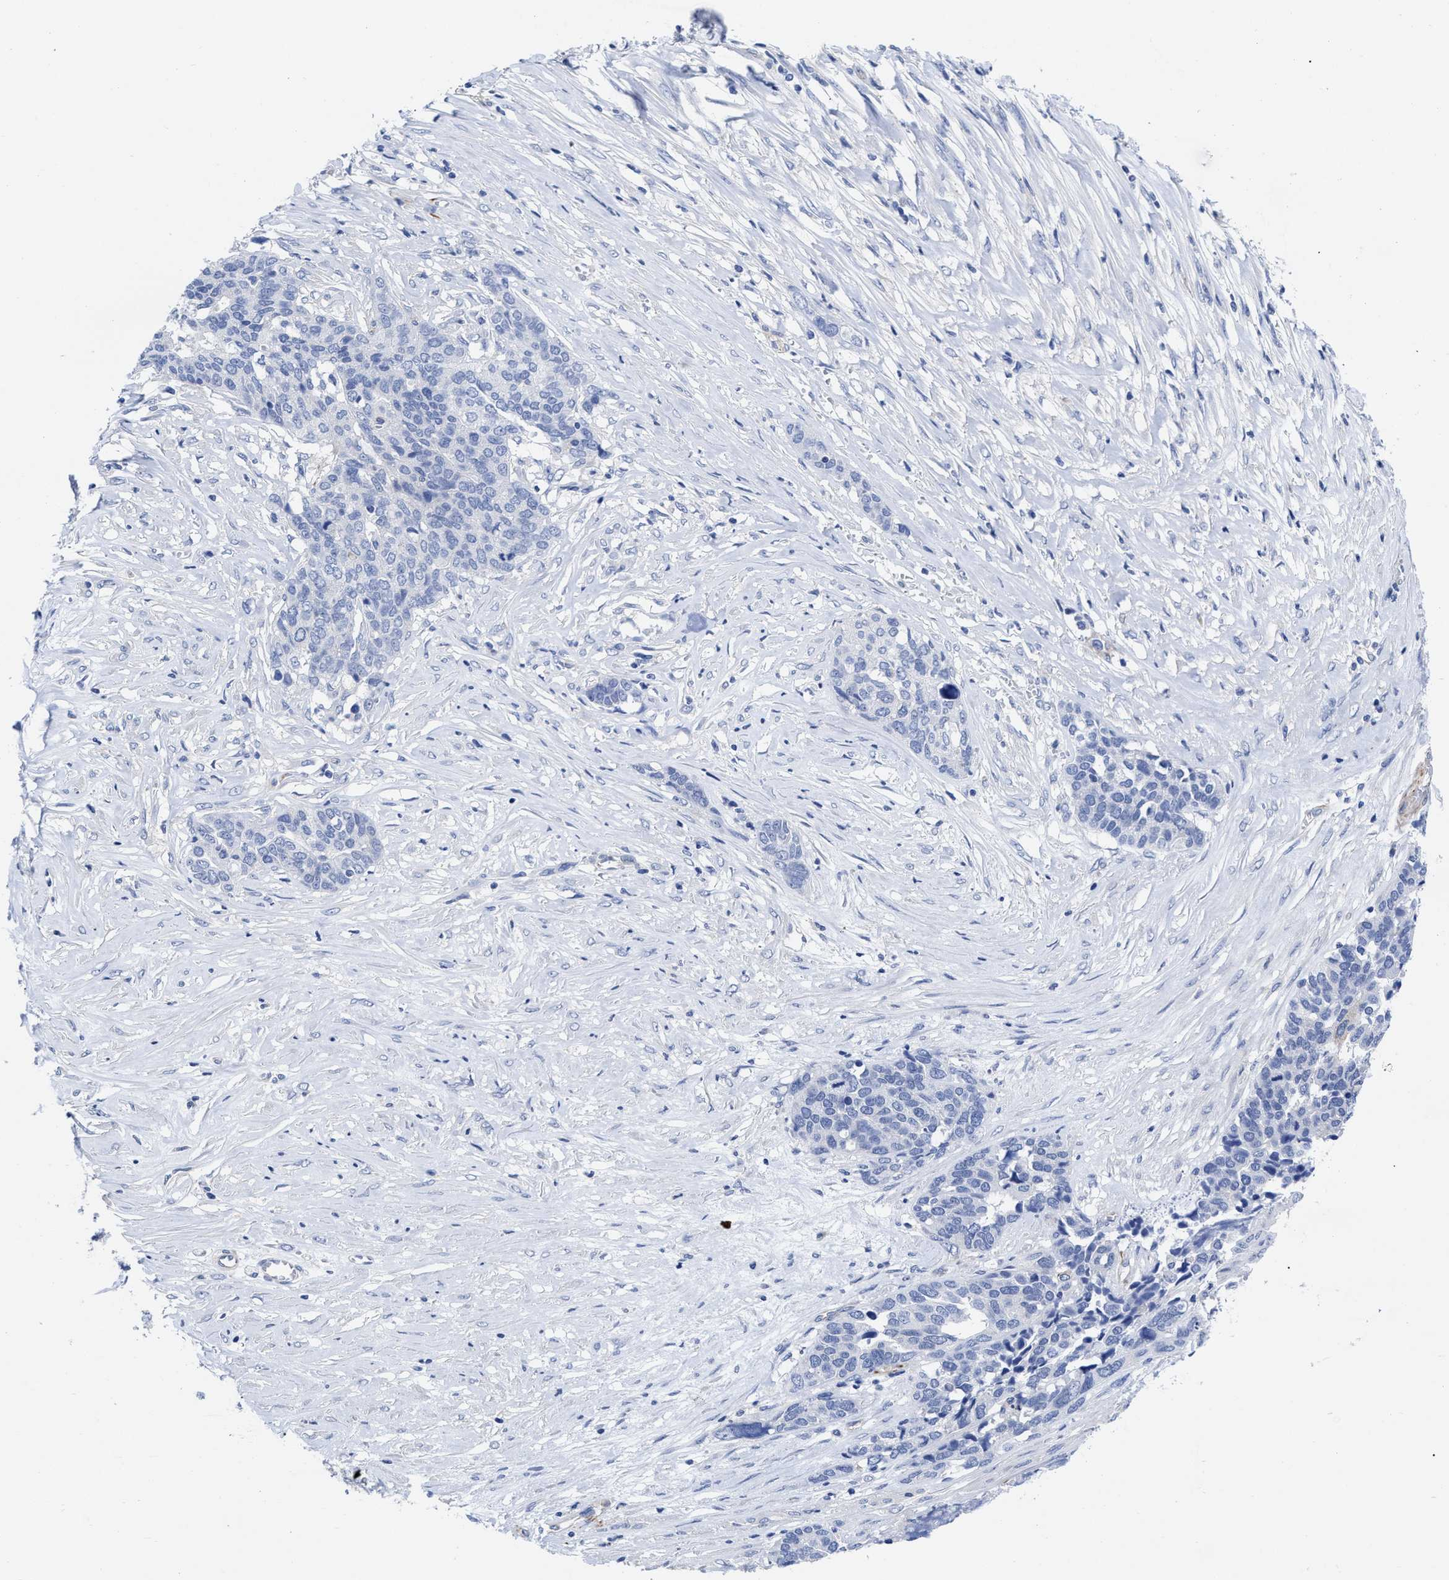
{"staining": {"intensity": "negative", "quantity": "none", "location": "none"}, "tissue": "ovarian cancer", "cell_type": "Tumor cells", "image_type": "cancer", "snomed": [{"axis": "morphology", "description": "Cystadenocarcinoma, serous, NOS"}, {"axis": "topography", "description": "Ovary"}], "caption": "This is an IHC photomicrograph of ovarian serous cystadenocarcinoma. There is no staining in tumor cells.", "gene": "IRAG2", "patient": {"sex": "female", "age": 44}}